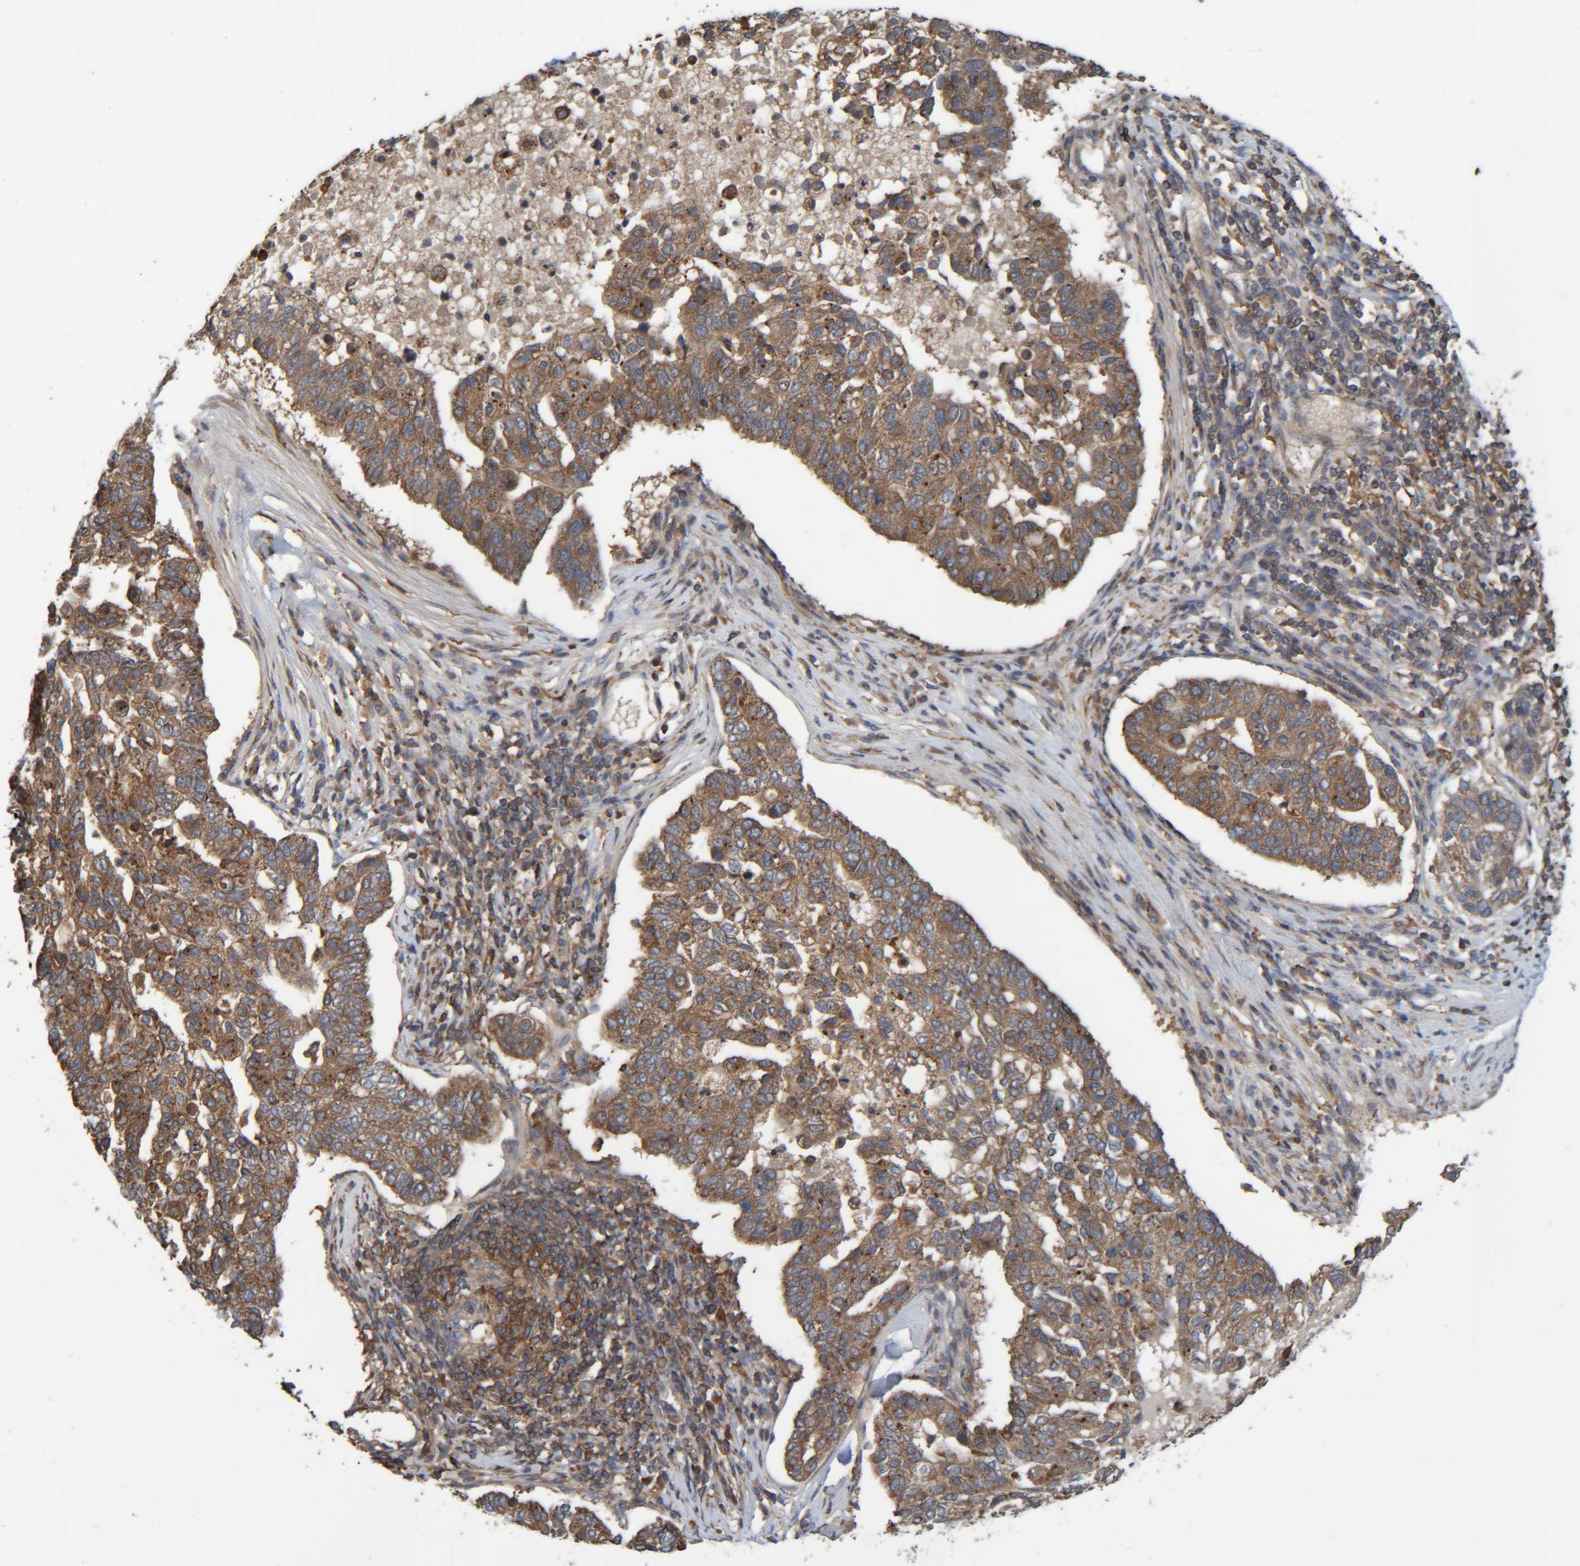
{"staining": {"intensity": "moderate", "quantity": ">75%", "location": "cytoplasmic/membranous"}, "tissue": "pancreatic cancer", "cell_type": "Tumor cells", "image_type": "cancer", "snomed": [{"axis": "morphology", "description": "Adenocarcinoma, NOS"}, {"axis": "topography", "description": "Pancreas"}], "caption": "DAB (3,3'-diaminobenzidine) immunohistochemical staining of pancreatic adenocarcinoma exhibits moderate cytoplasmic/membranous protein staining in approximately >75% of tumor cells.", "gene": "CCDC57", "patient": {"sex": "female", "age": 61}}